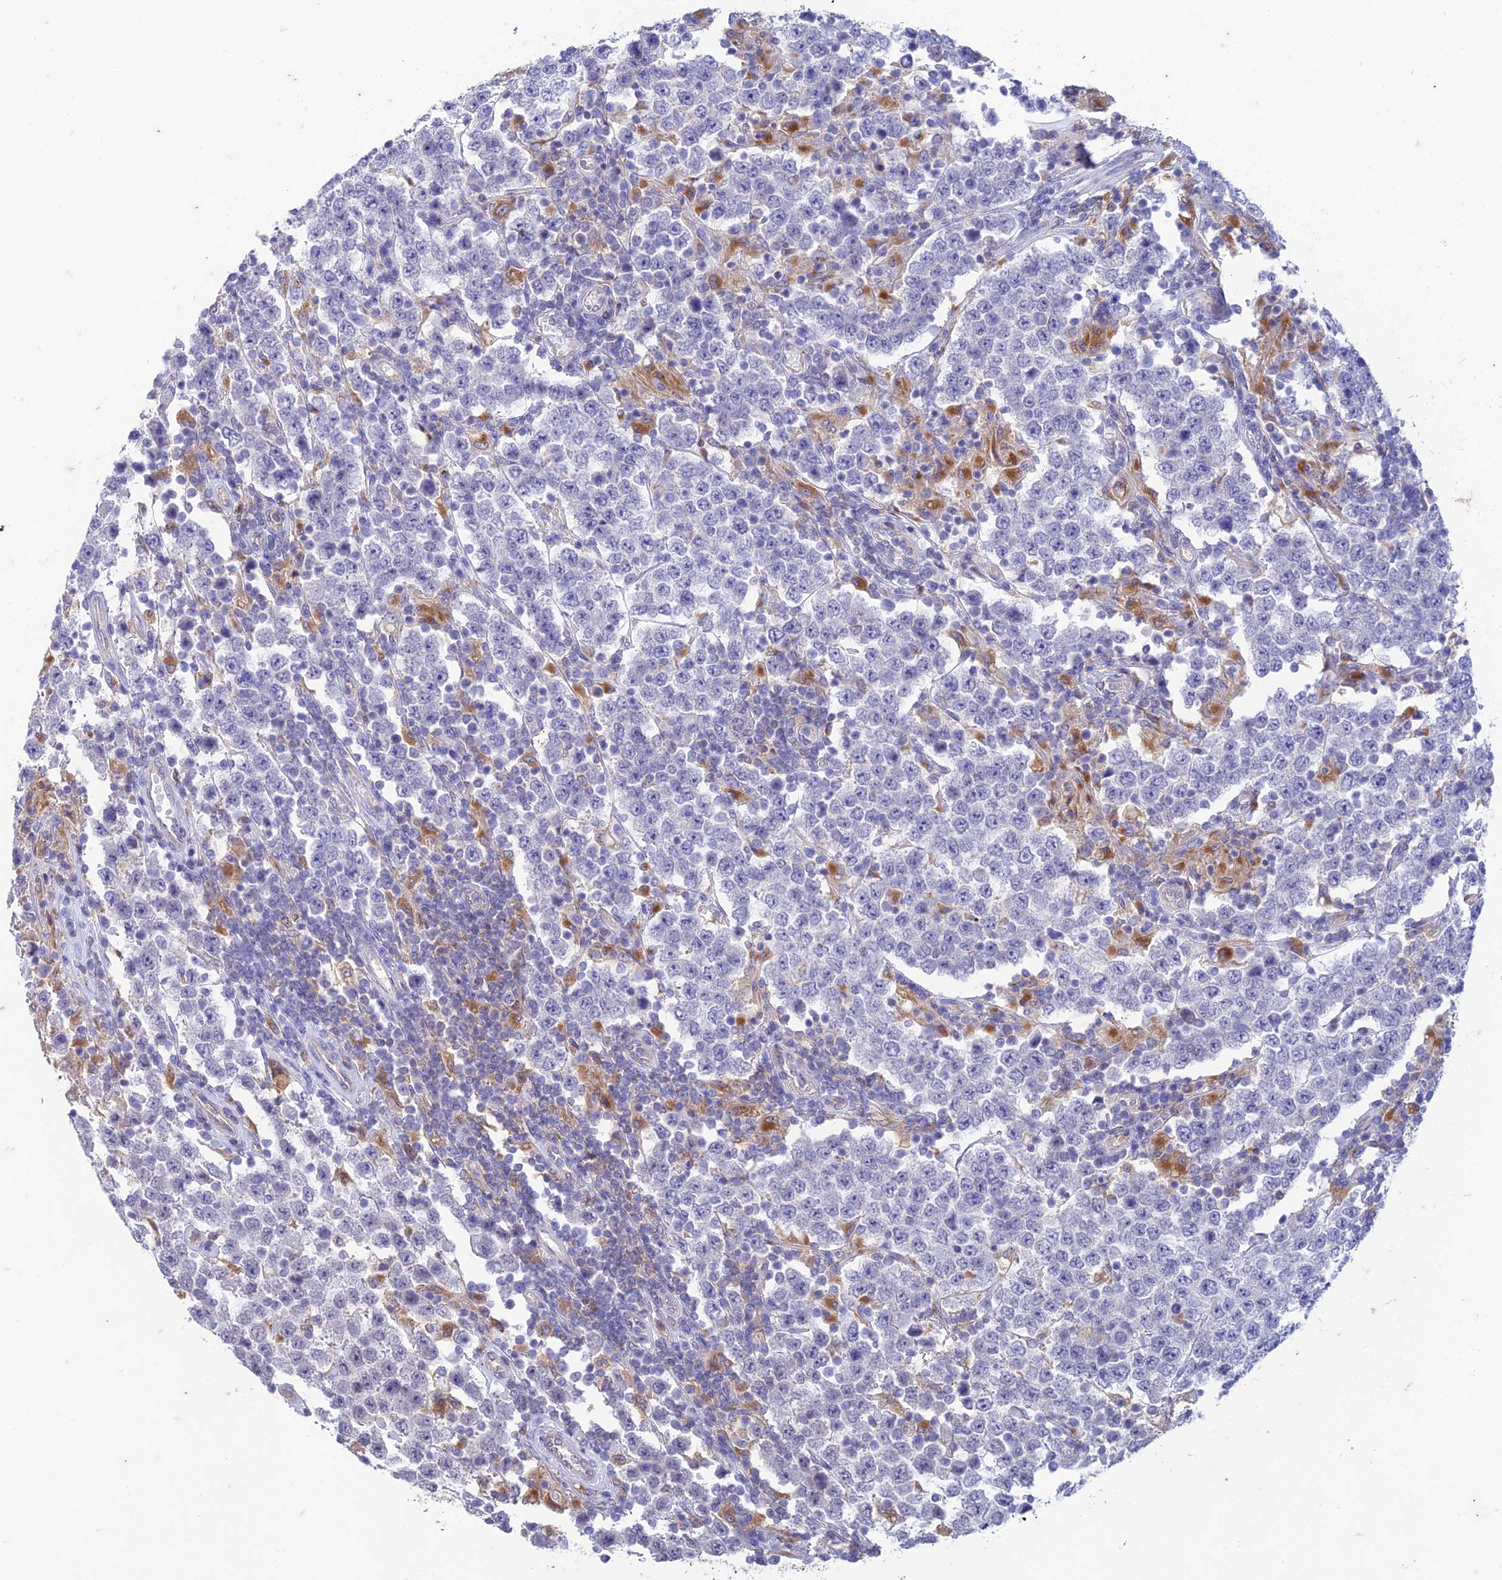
{"staining": {"intensity": "negative", "quantity": "none", "location": "none"}, "tissue": "testis cancer", "cell_type": "Tumor cells", "image_type": "cancer", "snomed": [{"axis": "morphology", "description": "Normal tissue, NOS"}, {"axis": "morphology", "description": "Urothelial carcinoma, High grade"}, {"axis": "morphology", "description": "Seminoma, NOS"}, {"axis": "morphology", "description": "Carcinoma, Embryonal, NOS"}, {"axis": "topography", "description": "Urinary bladder"}, {"axis": "topography", "description": "Testis"}], "caption": "Micrograph shows no protein expression in tumor cells of testis high-grade urothelial carcinoma tissue.", "gene": "FGF7", "patient": {"sex": "male", "age": 41}}